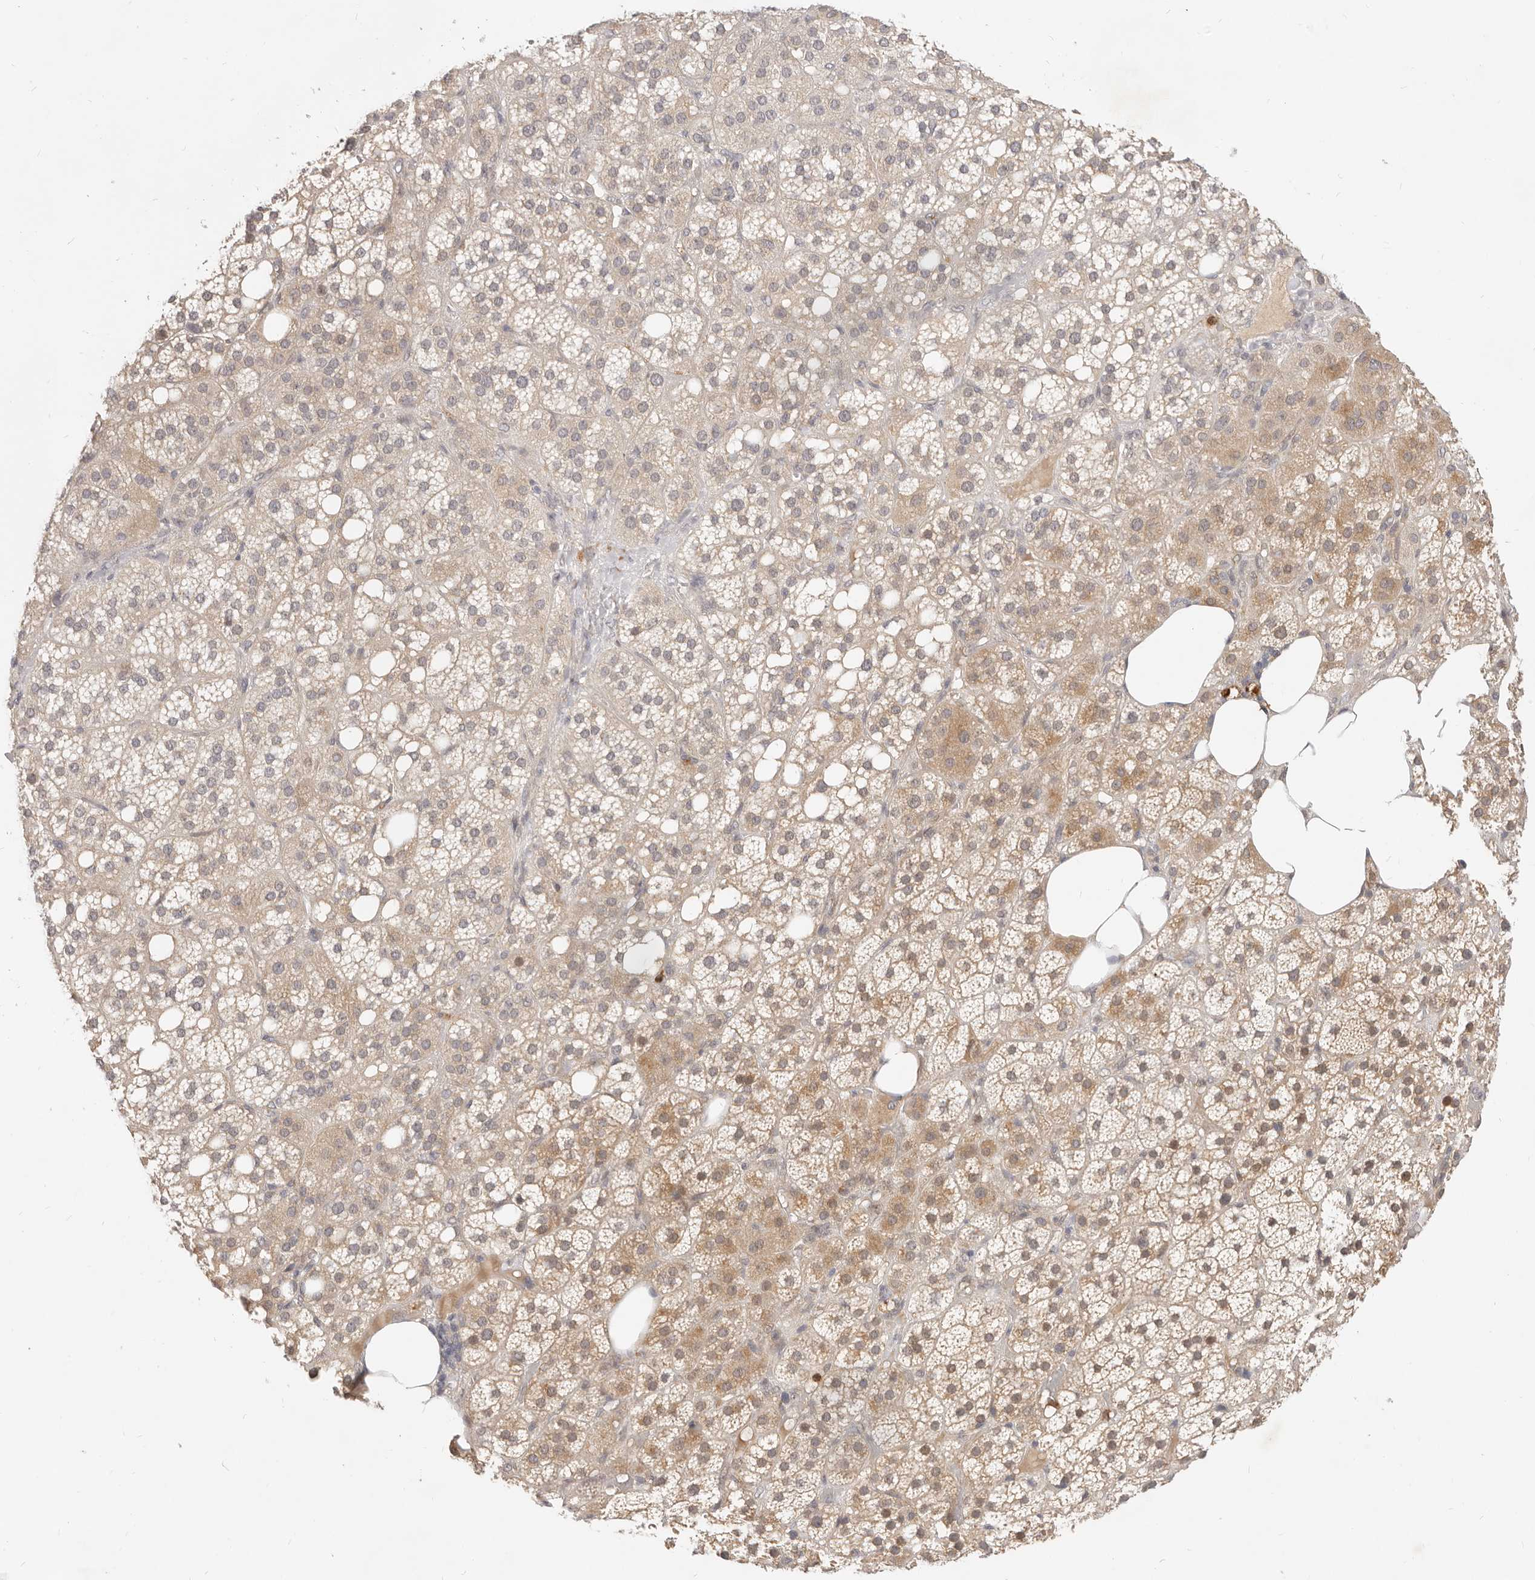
{"staining": {"intensity": "moderate", "quantity": "25%-75%", "location": "cytoplasmic/membranous,nuclear"}, "tissue": "adrenal gland", "cell_type": "Glandular cells", "image_type": "normal", "snomed": [{"axis": "morphology", "description": "Normal tissue, NOS"}, {"axis": "topography", "description": "Adrenal gland"}], "caption": "IHC image of unremarkable adrenal gland: human adrenal gland stained using IHC shows medium levels of moderate protein expression localized specifically in the cytoplasmic/membranous,nuclear of glandular cells, appearing as a cytoplasmic/membranous,nuclear brown color.", "gene": "USP49", "patient": {"sex": "female", "age": 59}}